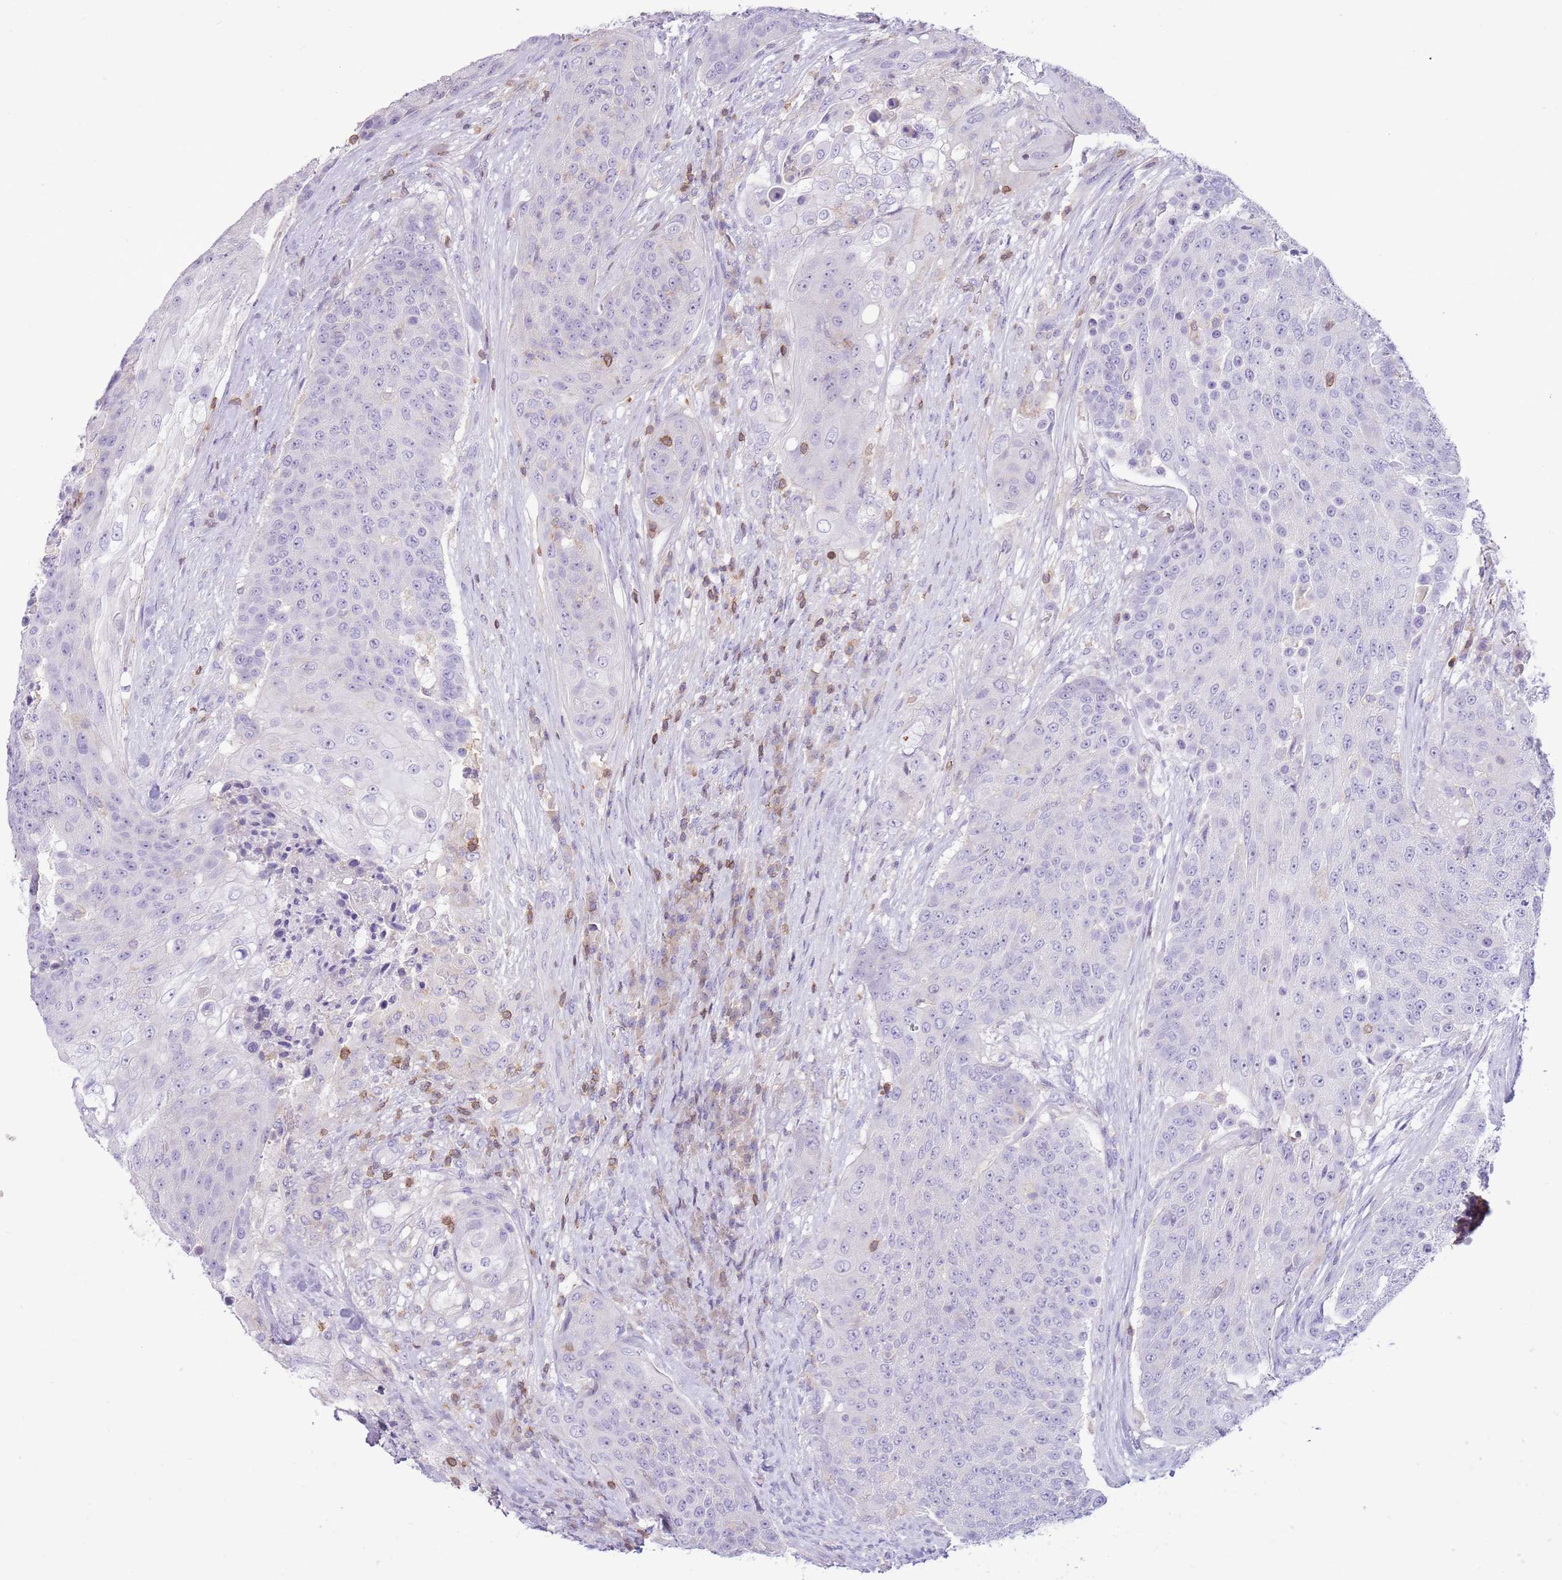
{"staining": {"intensity": "negative", "quantity": "none", "location": "none"}, "tissue": "urothelial cancer", "cell_type": "Tumor cells", "image_type": "cancer", "snomed": [{"axis": "morphology", "description": "Urothelial carcinoma, High grade"}, {"axis": "topography", "description": "Urinary bladder"}], "caption": "The micrograph shows no staining of tumor cells in high-grade urothelial carcinoma.", "gene": "OR4Q3", "patient": {"sex": "female", "age": 63}}